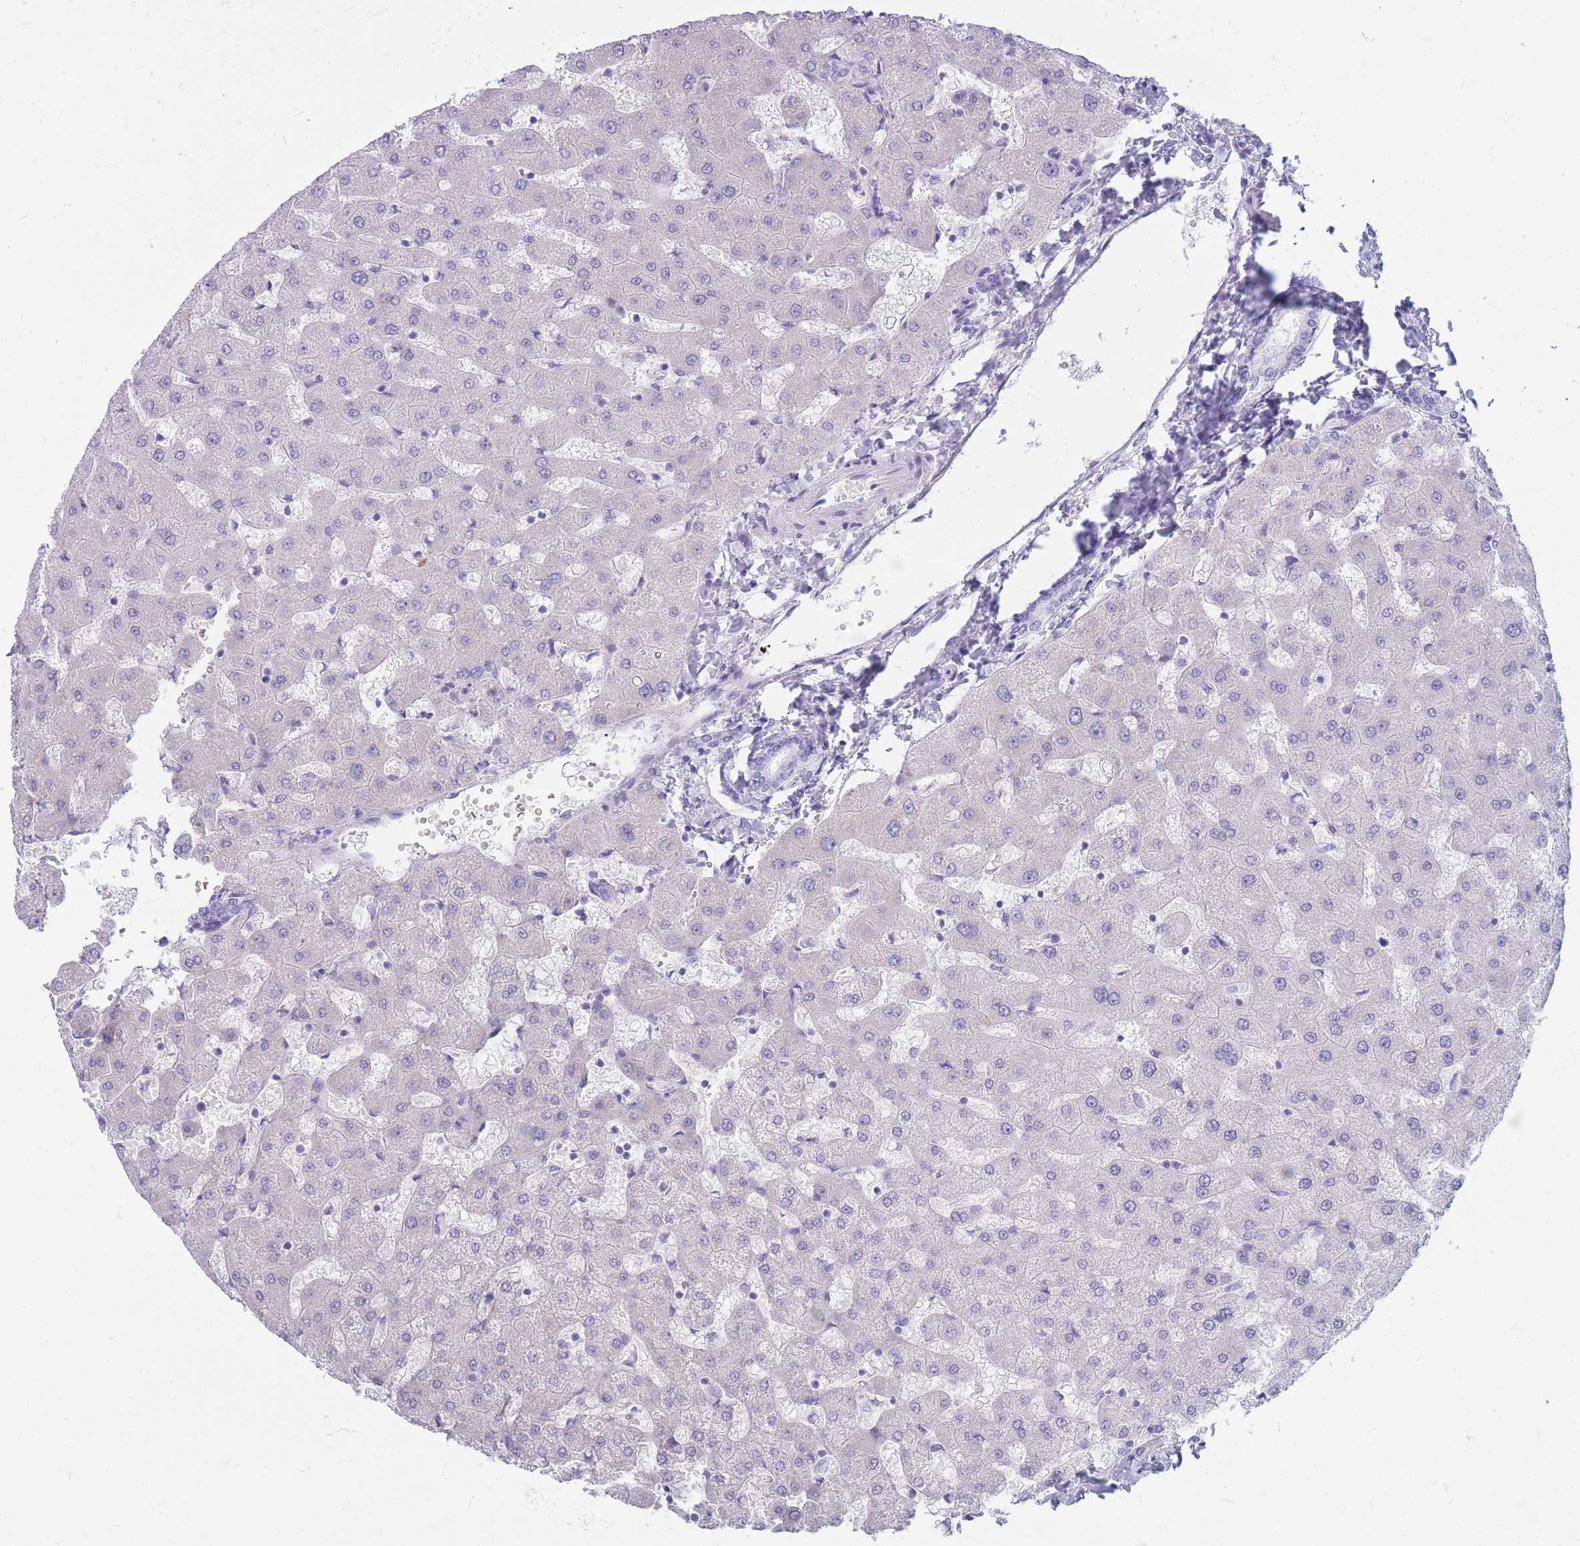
{"staining": {"intensity": "negative", "quantity": "none", "location": "none"}, "tissue": "liver", "cell_type": "Cholangiocytes", "image_type": "normal", "snomed": [{"axis": "morphology", "description": "Normal tissue, NOS"}, {"axis": "topography", "description": "Liver"}], "caption": "This histopathology image is of unremarkable liver stained with immunohistochemistry to label a protein in brown with the nuclei are counter-stained blue. There is no expression in cholangiocytes.", "gene": "MTSS2", "patient": {"sex": "female", "age": 63}}